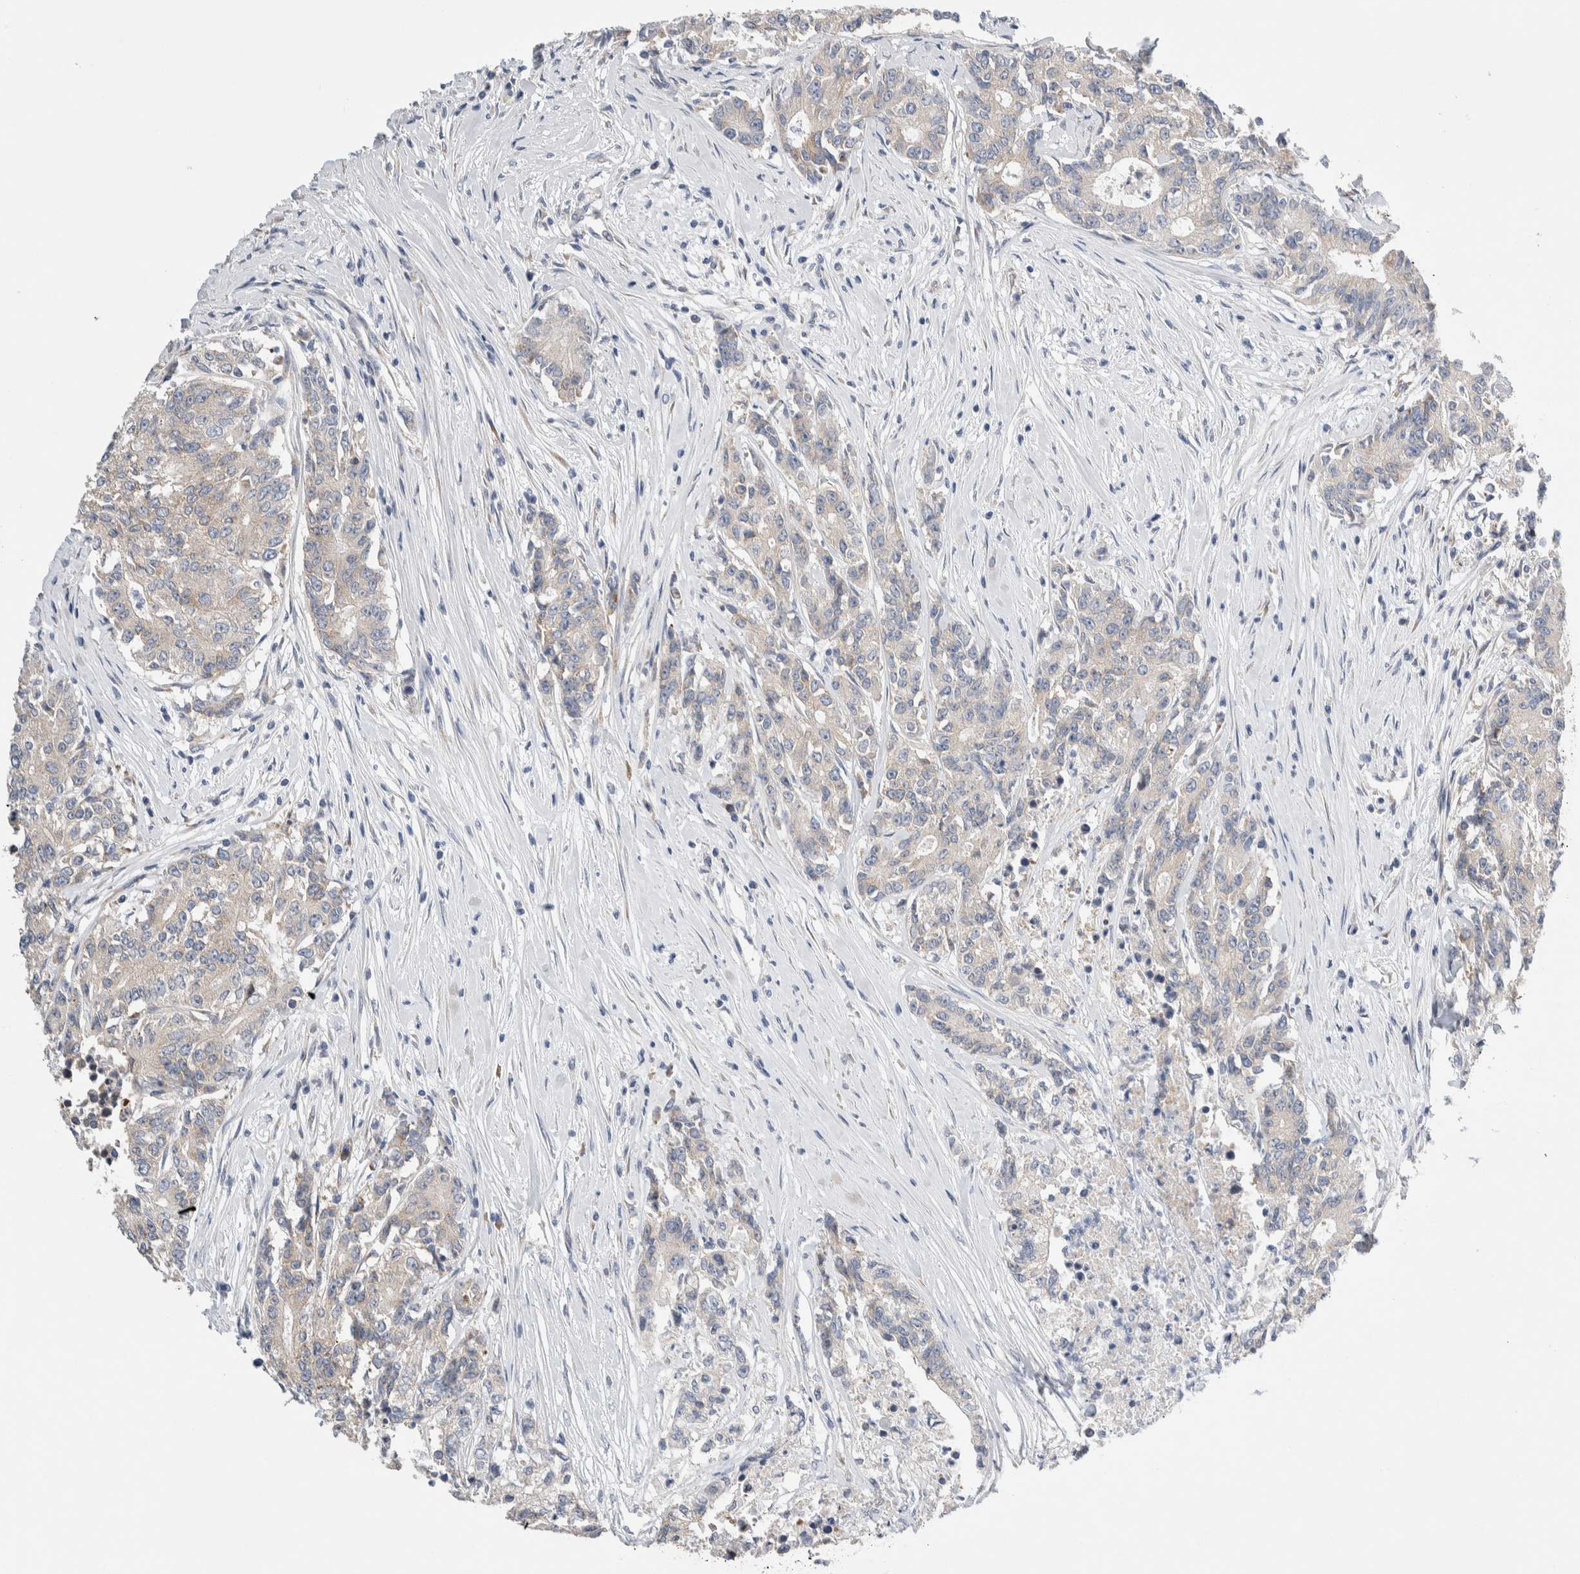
{"staining": {"intensity": "negative", "quantity": "none", "location": "none"}, "tissue": "colorectal cancer", "cell_type": "Tumor cells", "image_type": "cancer", "snomed": [{"axis": "morphology", "description": "Adenocarcinoma, NOS"}, {"axis": "topography", "description": "Colon"}], "caption": "High power microscopy micrograph of an immunohistochemistry micrograph of colorectal adenocarcinoma, revealing no significant positivity in tumor cells. The staining is performed using DAB (3,3'-diaminobenzidine) brown chromogen with nuclei counter-stained in using hematoxylin.", "gene": "RACK1", "patient": {"sex": "female", "age": 77}}